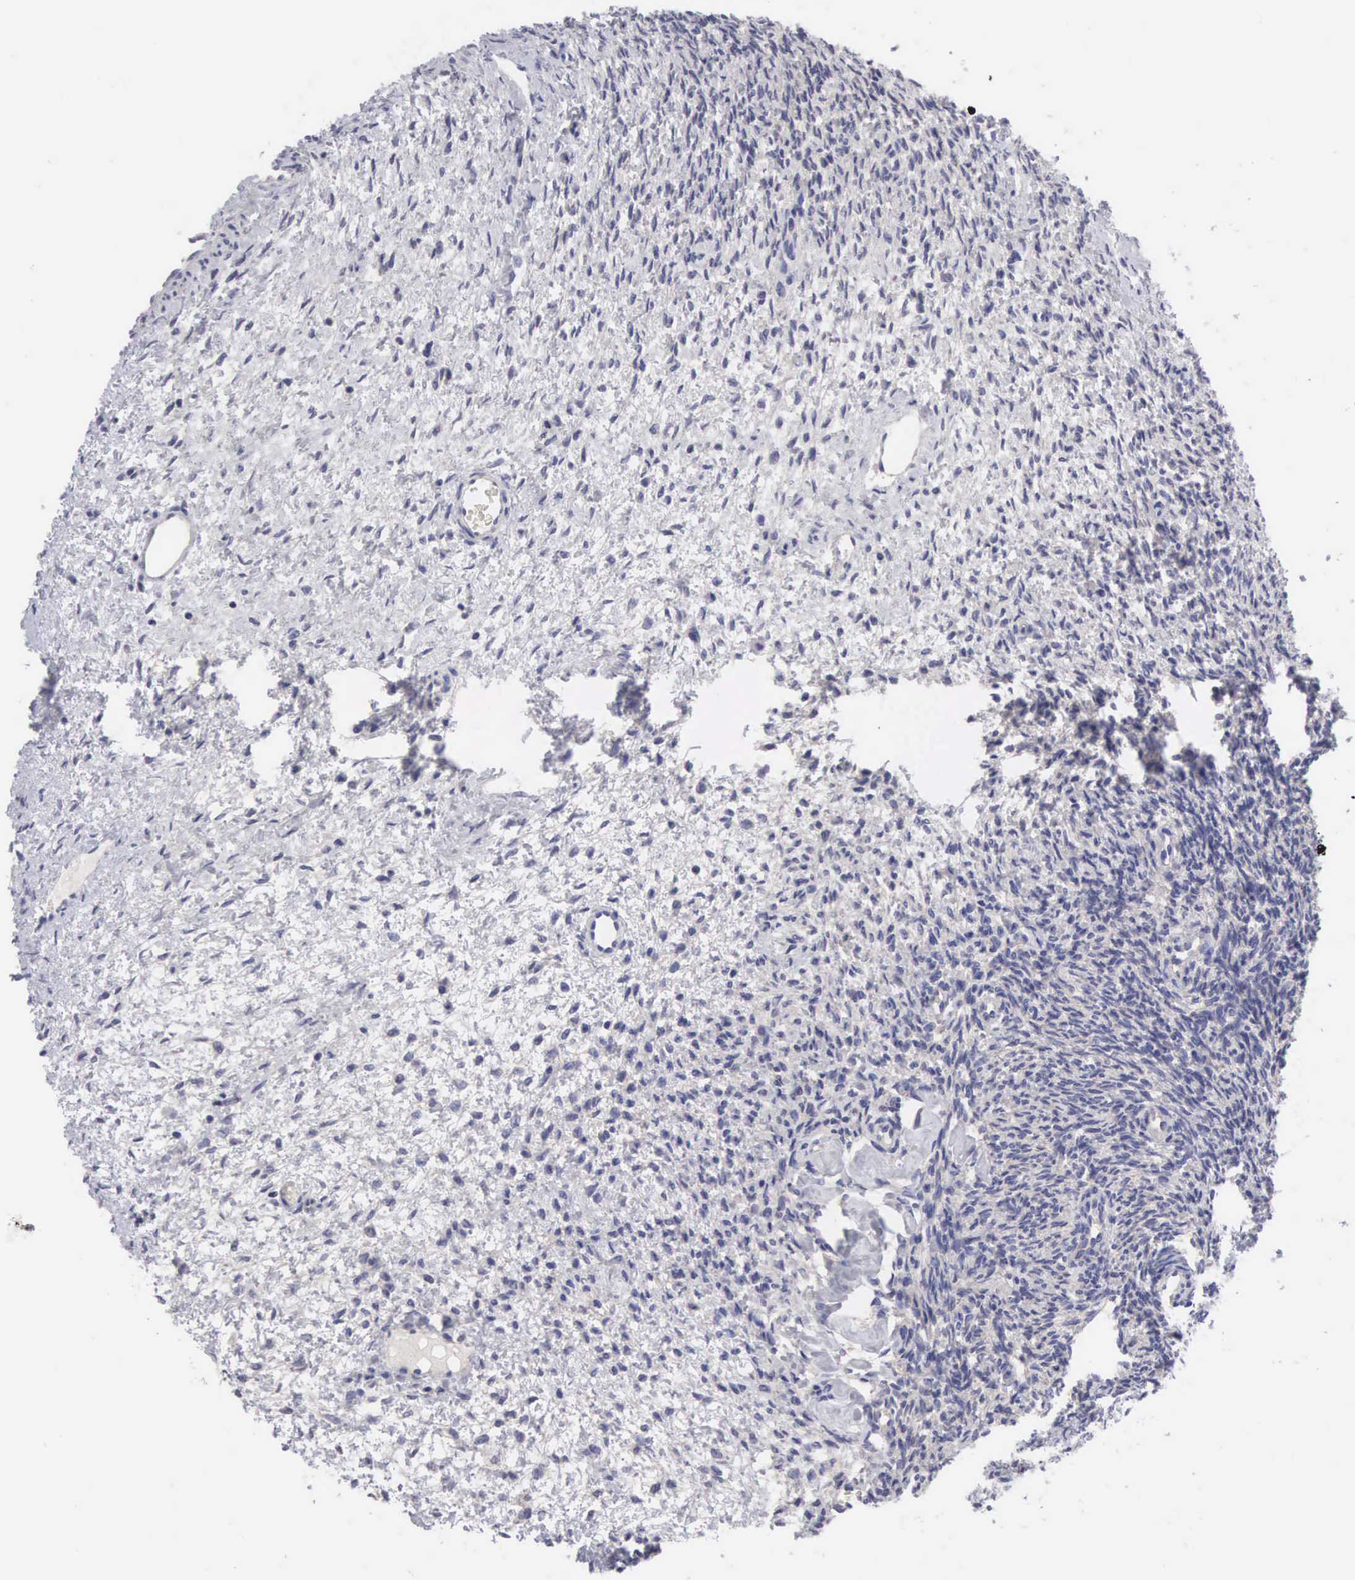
{"staining": {"intensity": "negative", "quantity": "none", "location": "none"}, "tissue": "ovary", "cell_type": "Ovarian stroma cells", "image_type": "normal", "snomed": [{"axis": "morphology", "description": "Normal tissue, NOS"}, {"axis": "topography", "description": "Ovary"}], "caption": "The micrograph shows no staining of ovarian stroma cells in normal ovary.", "gene": "SLITRK4", "patient": {"sex": "female", "age": 32}}